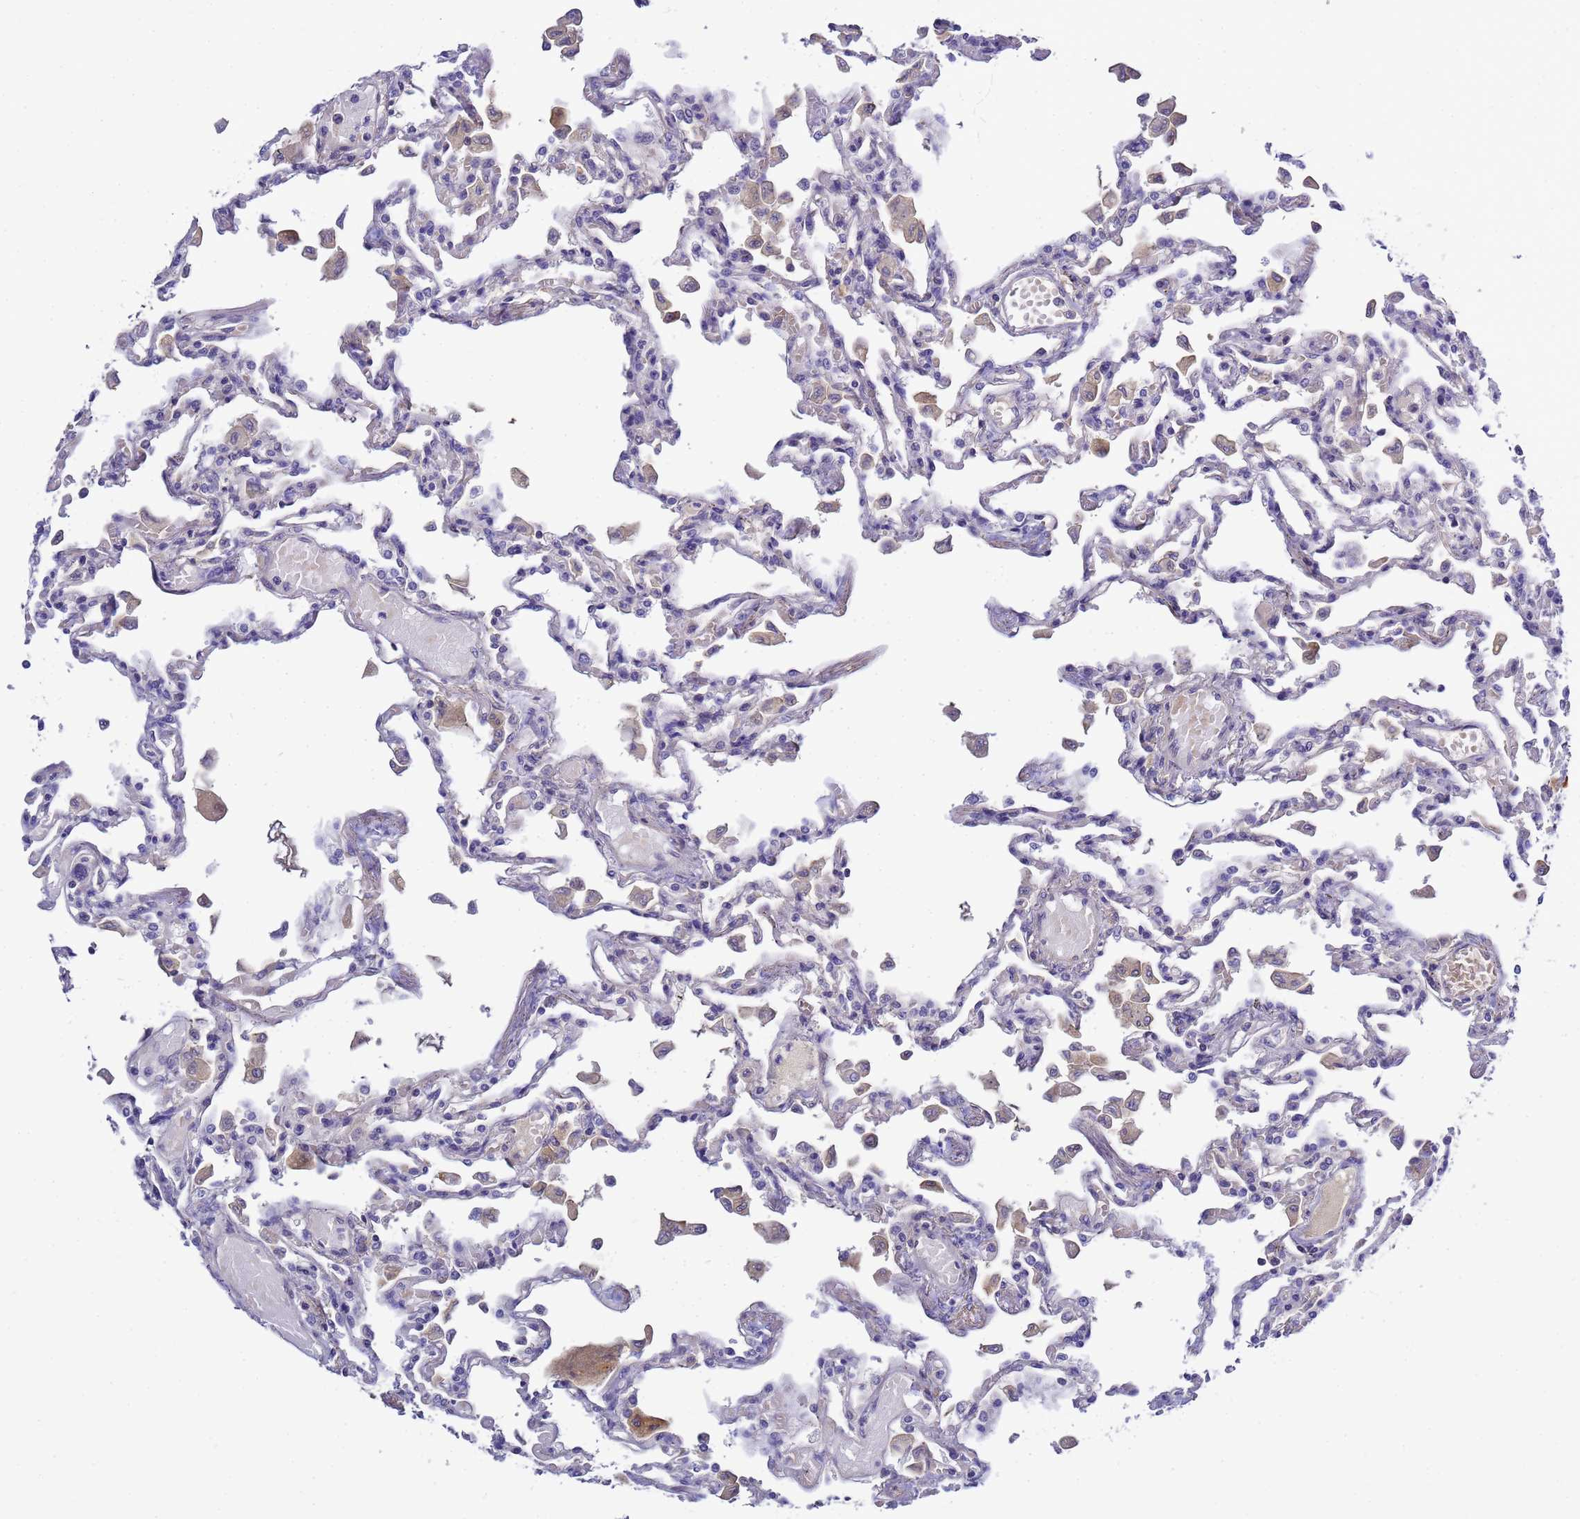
{"staining": {"intensity": "negative", "quantity": "none", "location": "none"}, "tissue": "lung", "cell_type": "Alveolar cells", "image_type": "normal", "snomed": [{"axis": "morphology", "description": "Normal tissue, NOS"}, {"axis": "topography", "description": "Bronchus"}, {"axis": "topography", "description": "Lung"}], "caption": "The histopathology image shows no significant expression in alveolar cells of lung.", "gene": "TBCD", "patient": {"sex": "female", "age": 49}}